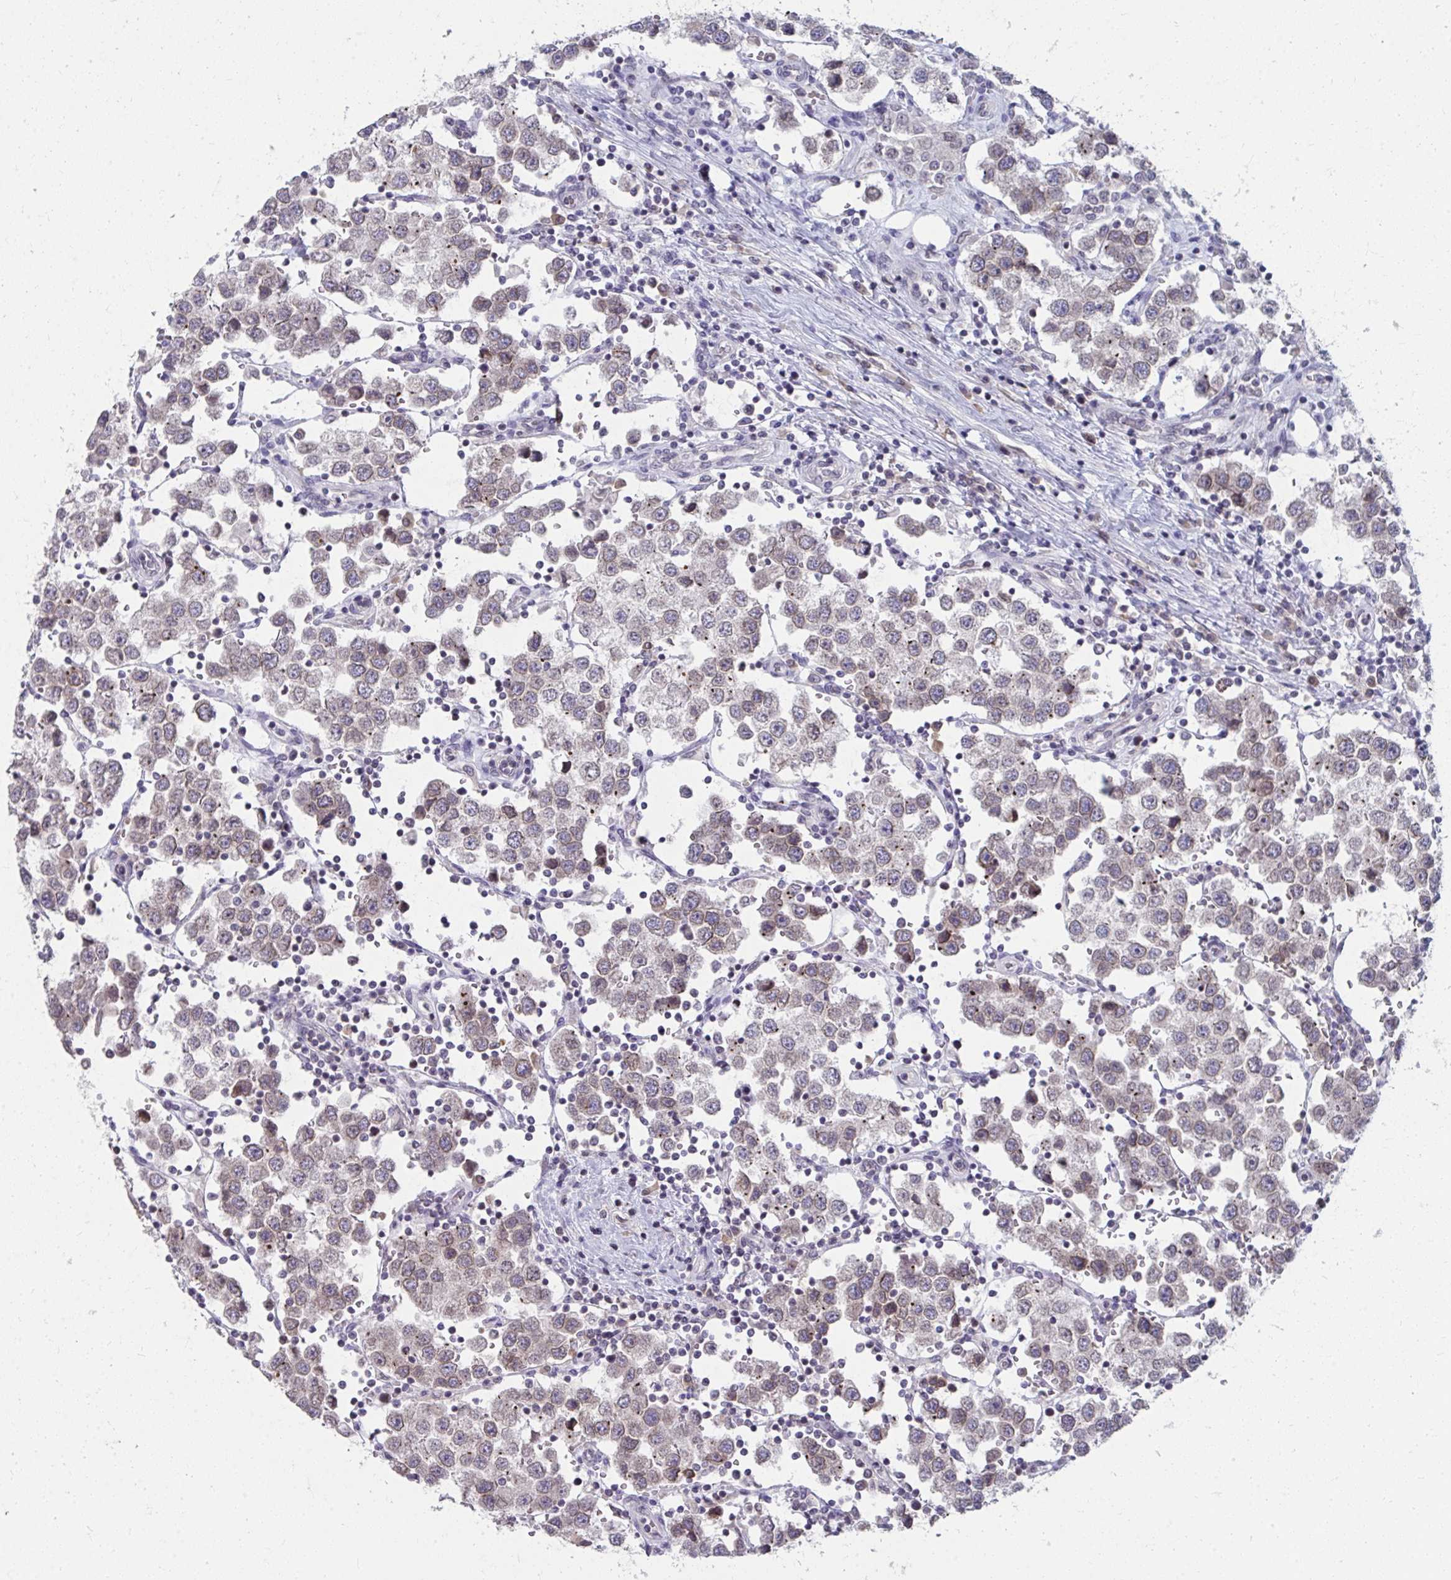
{"staining": {"intensity": "negative", "quantity": "none", "location": "none"}, "tissue": "testis cancer", "cell_type": "Tumor cells", "image_type": "cancer", "snomed": [{"axis": "morphology", "description": "Seminoma, NOS"}, {"axis": "topography", "description": "Testis"}], "caption": "IHC image of neoplastic tissue: human seminoma (testis) stained with DAB (3,3'-diaminobenzidine) reveals no significant protein positivity in tumor cells.", "gene": "NUP133", "patient": {"sex": "male", "age": 37}}